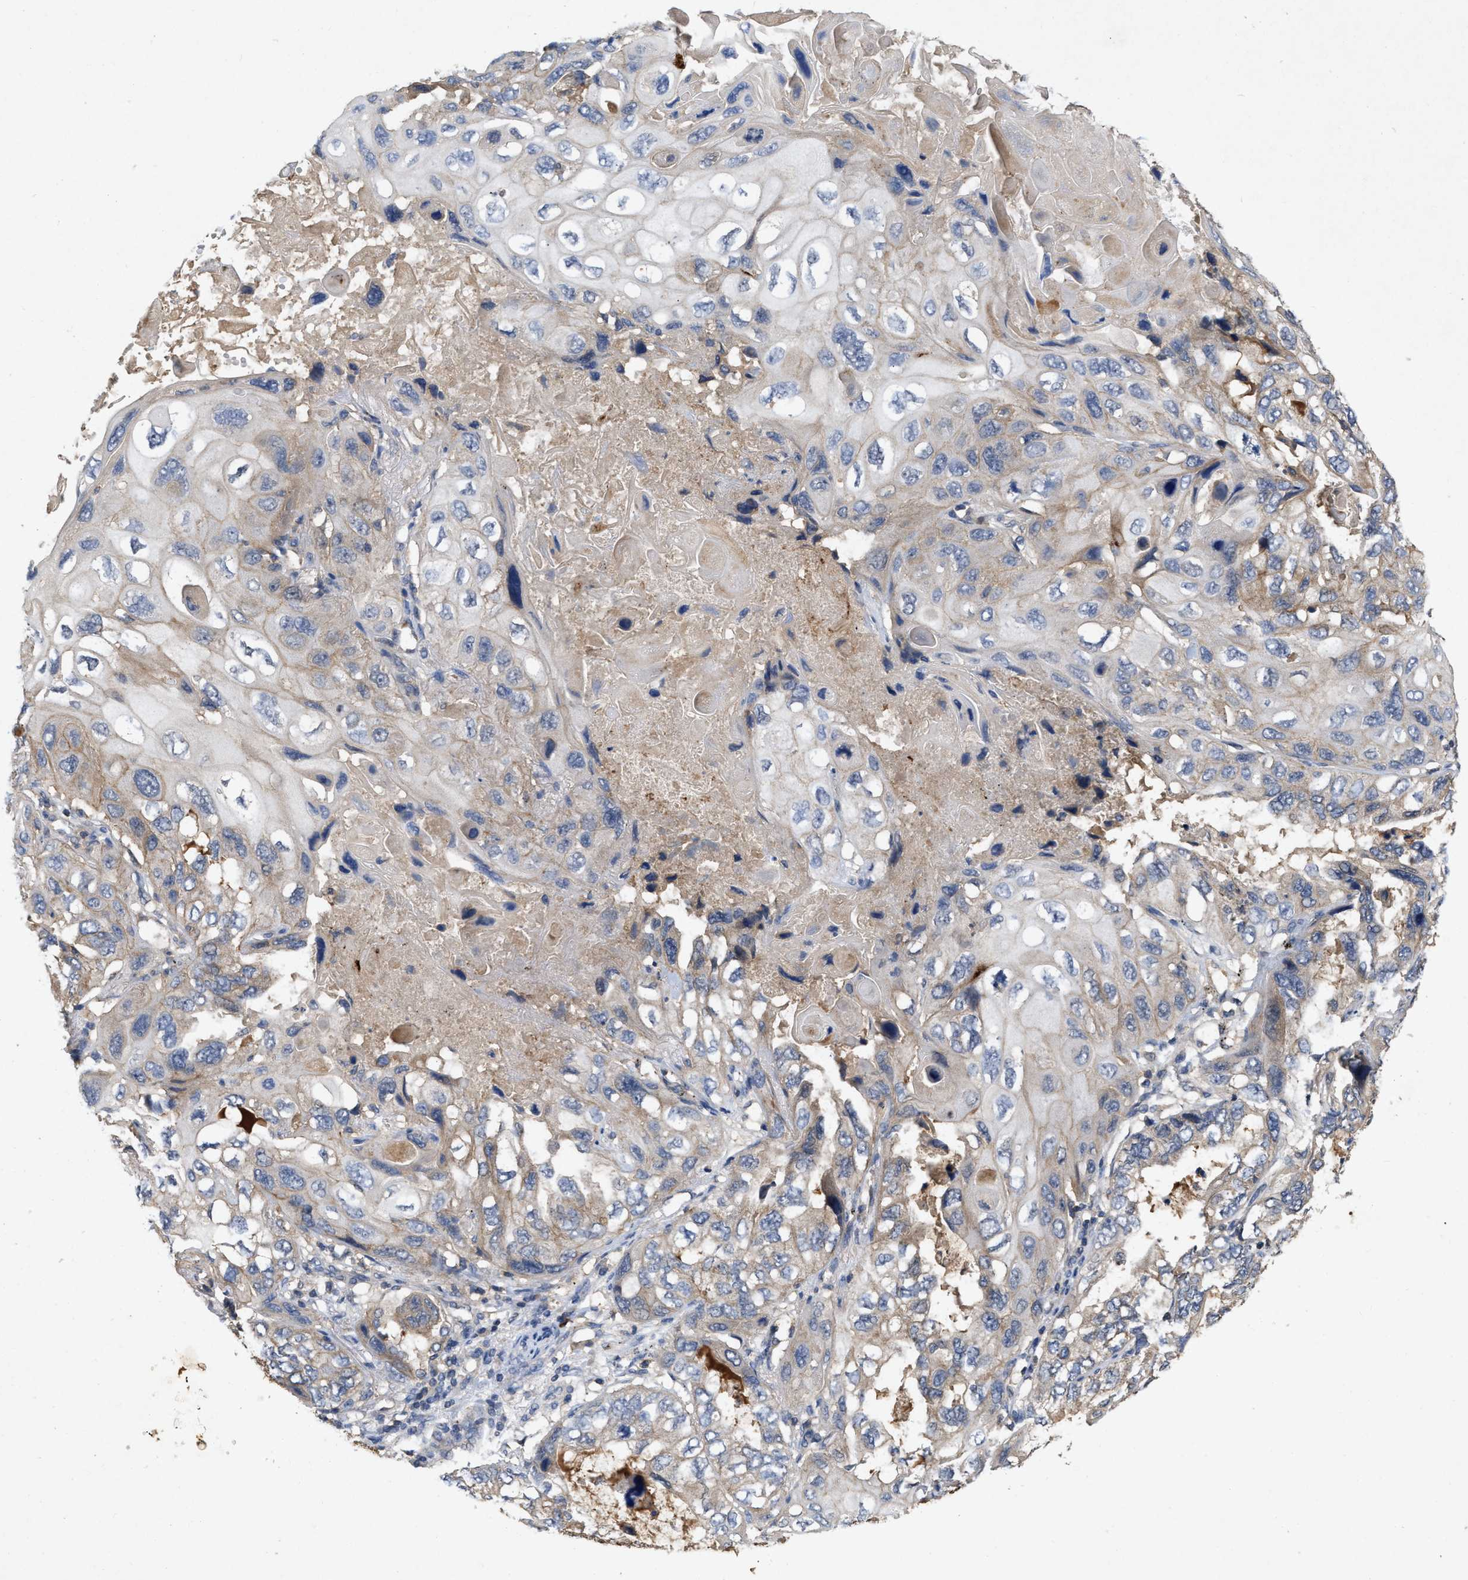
{"staining": {"intensity": "weak", "quantity": "25%-75%", "location": "cytoplasmic/membranous"}, "tissue": "lung cancer", "cell_type": "Tumor cells", "image_type": "cancer", "snomed": [{"axis": "morphology", "description": "Squamous cell carcinoma, NOS"}, {"axis": "topography", "description": "Lung"}], "caption": "Protein analysis of lung cancer tissue displays weak cytoplasmic/membranous staining in approximately 25%-75% of tumor cells.", "gene": "LPAR2", "patient": {"sex": "female", "age": 73}}